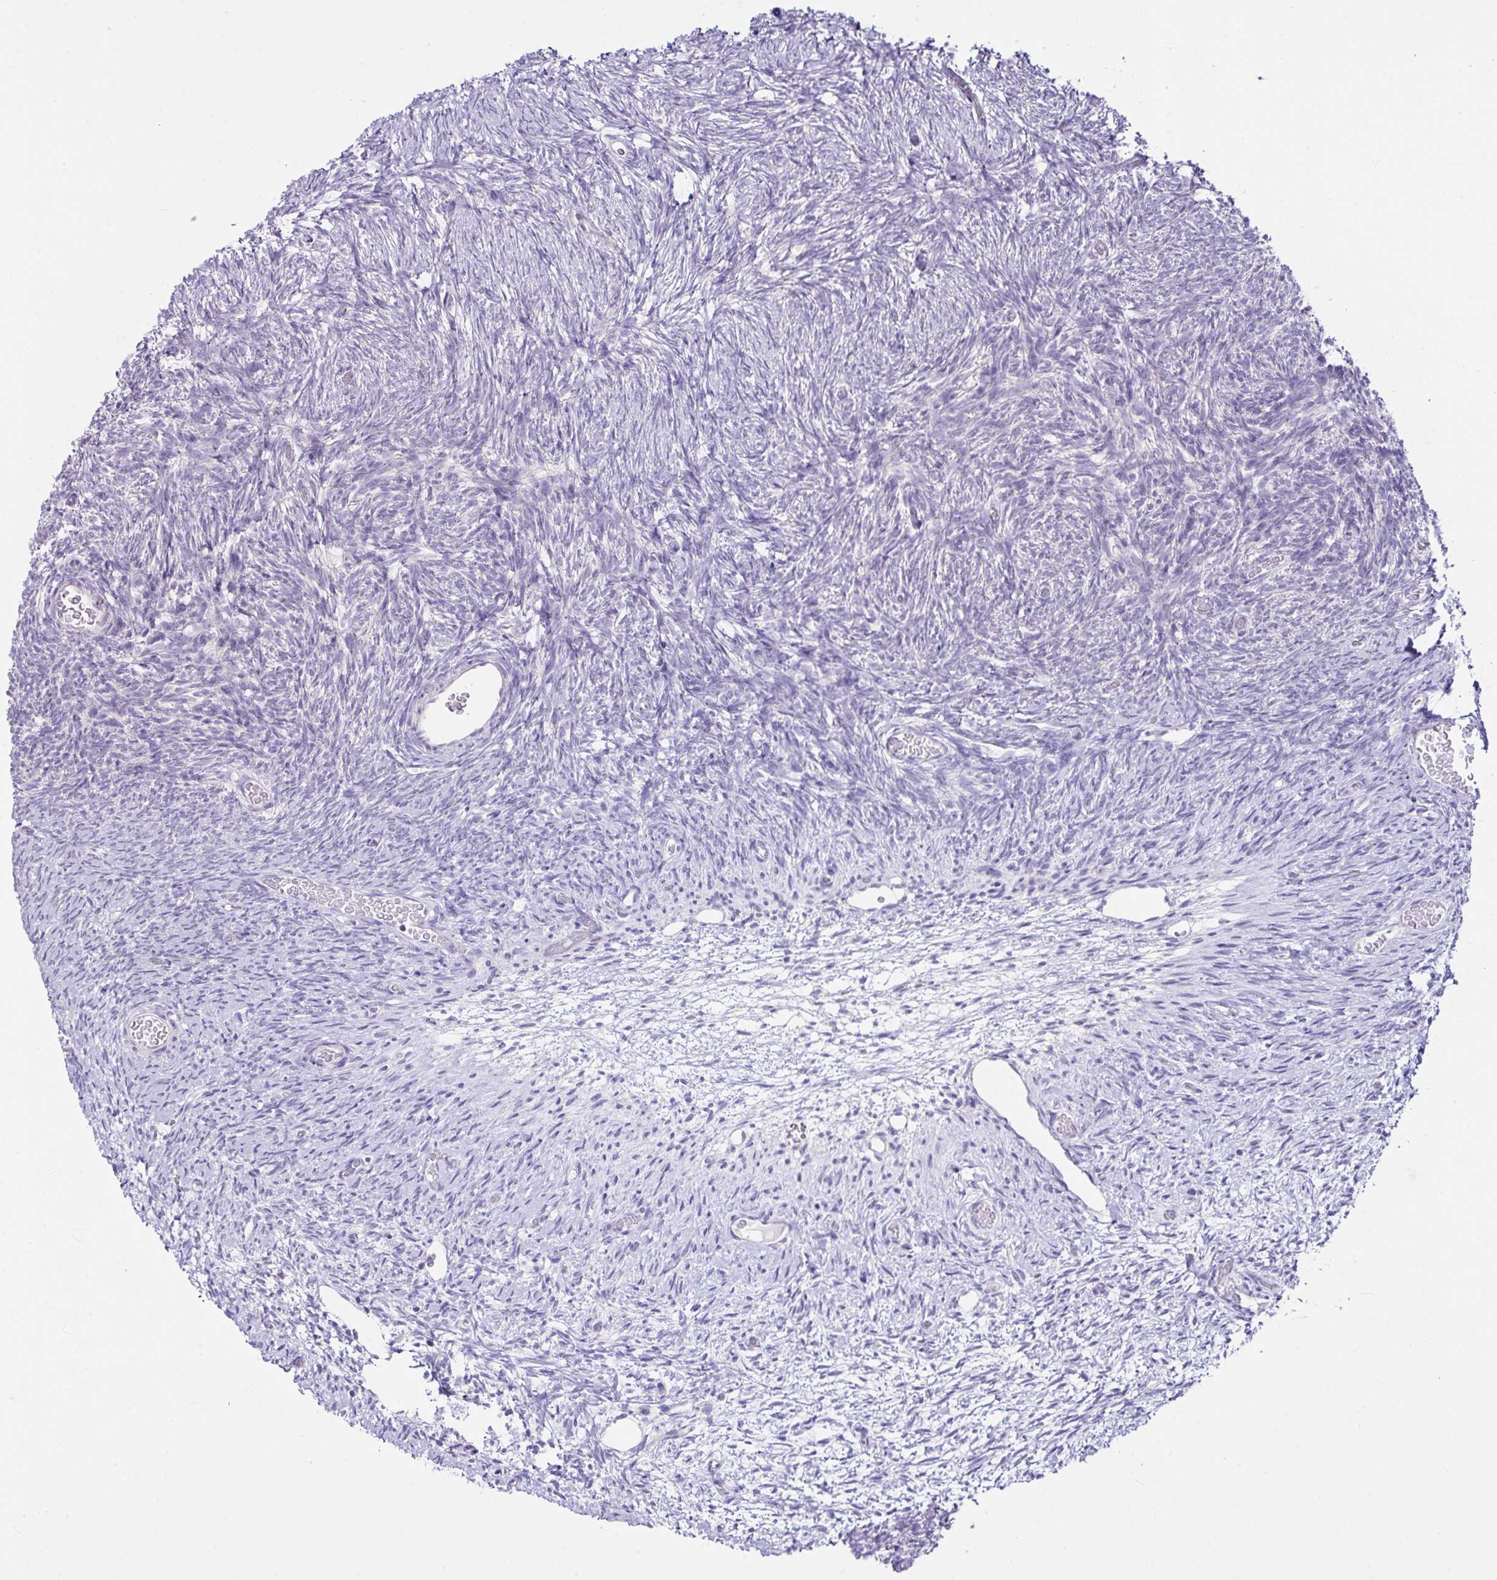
{"staining": {"intensity": "negative", "quantity": "none", "location": "none"}, "tissue": "ovary", "cell_type": "Follicle cells", "image_type": "normal", "snomed": [{"axis": "morphology", "description": "Normal tissue, NOS"}, {"axis": "topography", "description": "Ovary"}], "caption": "IHC photomicrograph of unremarkable ovary stained for a protein (brown), which demonstrates no staining in follicle cells.", "gene": "D2HGDH", "patient": {"sex": "female", "age": 39}}